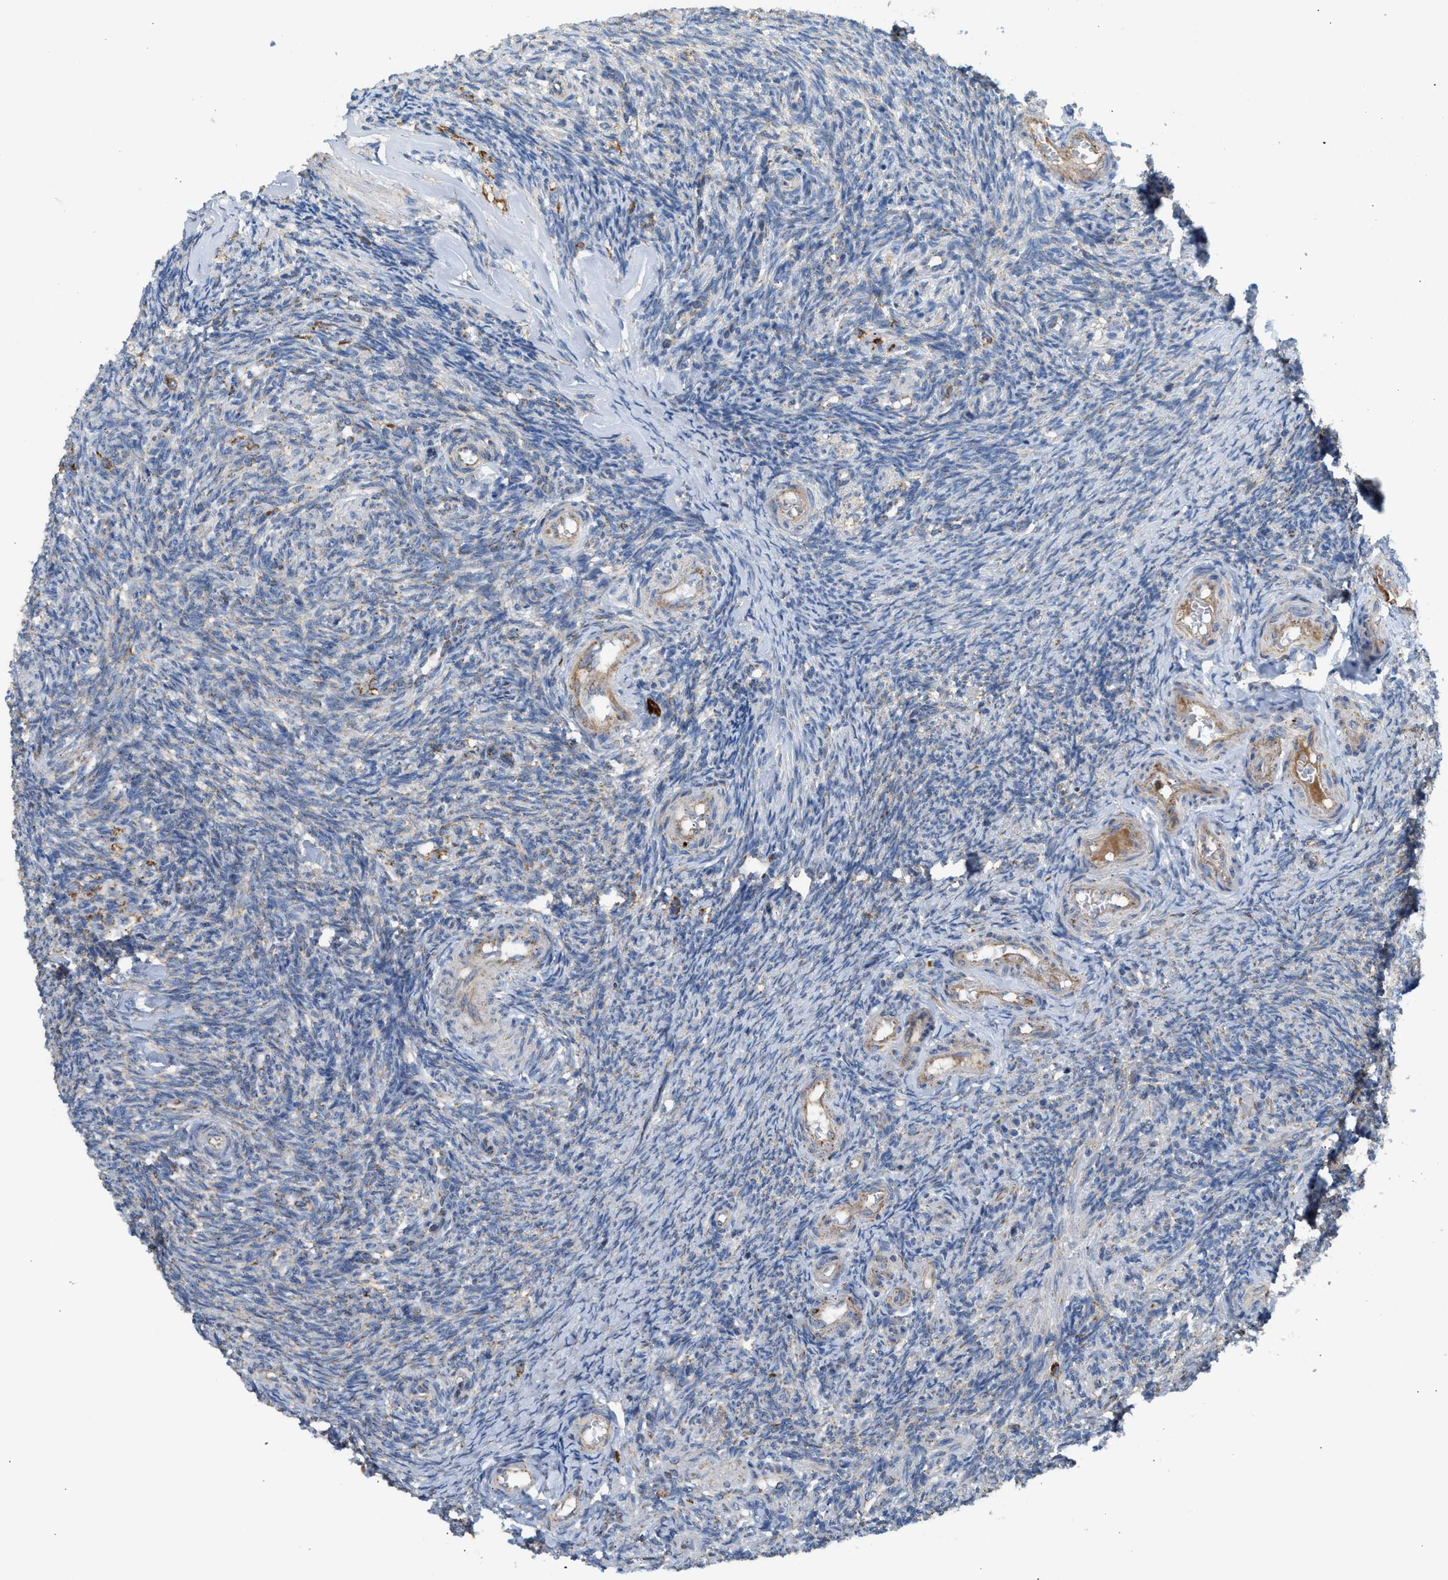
{"staining": {"intensity": "strong", "quantity": "25%-75%", "location": "cytoplasmic/membranous"}, "tissue": "ovary", "cell_type": "Follicle cells", "image_type": "normal", "snomed": [{"axis": "morphology", "description": "Normal tissue, NOS"}, {"axis": "topography", "description": "Ovary"}], "caption": "Strong cytoplasmic/membranous expression is seen in approximately 25%-75% of follicle cells in benign ovary.", "gene": "GOT2", "patient": {"sex": "female", "age": 41}}